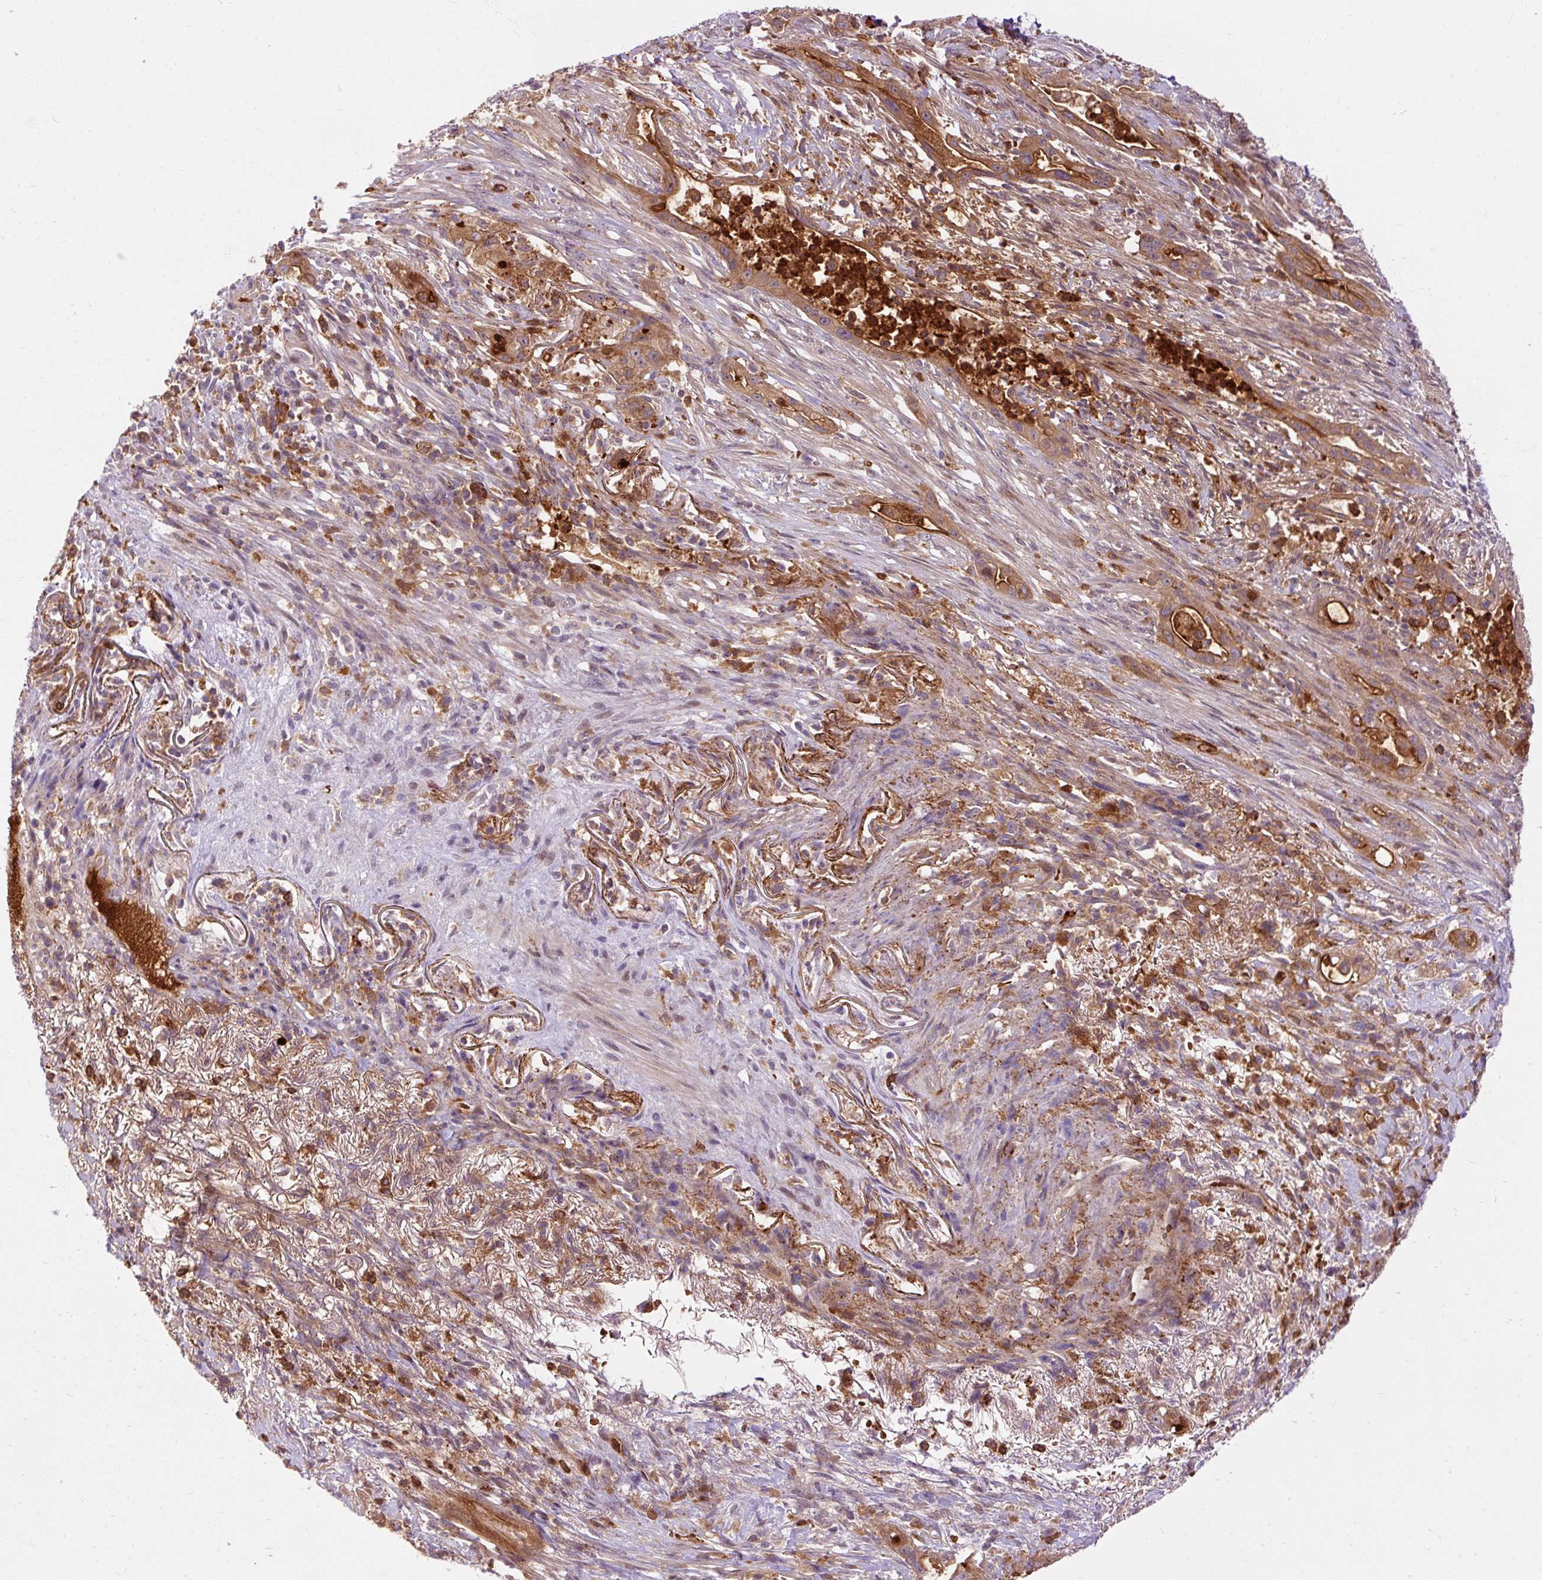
{"staining": {"intensity": "strong", "quantity": ">75%", "location": "cytoplasmic/membranous"}, "tissue": "pancreatic cancer", "cell_type": "Tumor cells", "image_type": "cancer", "snomed": [{"axis": "morphology", "description": "Adenocarcinoma, NOS"}, {"axis": "topography", "description": "Pancreas"}], "caption": "This is an image of IHC staining of pancreatic cancer, which shows strong positivity in the cytoplasmic/membranous of tumor cells.", "gene": "CEBPZ", "patient": {"sex": "male", "age": 44}}